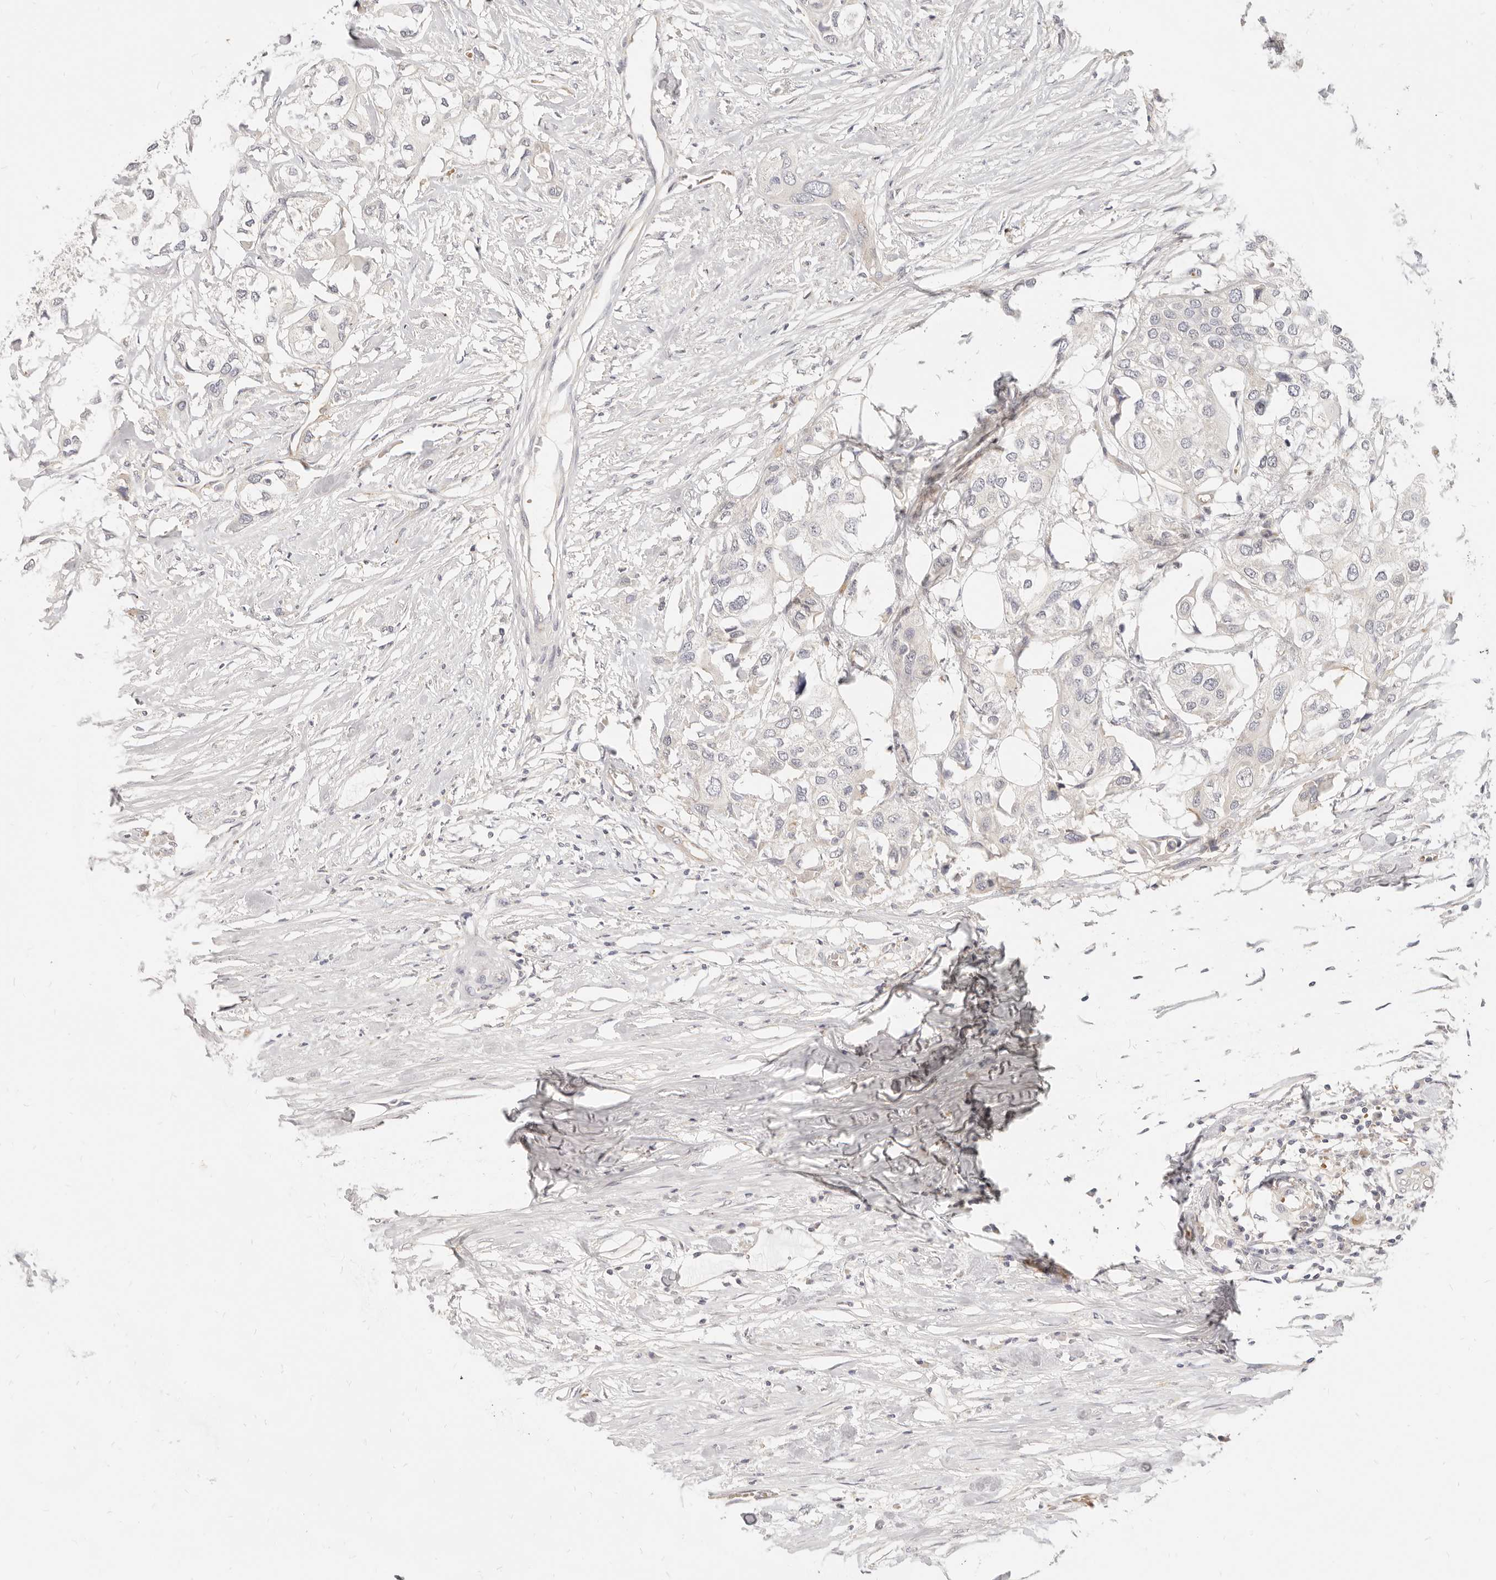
{"staining": {"intensity": "negative", "quantity": "none", "location": "none"}, "tissue": "urothelial cancer", "cell_type": "Tumor cells", "image_type": "cancer", "snomed": [{"axis": "morphology", "description": "Urothelial carcinoma, High grade"}, {"axis": "topography", "description": "Urinary bladder"}], "caption": "Immunohistochemistry of urothelial carcinoma (high-grade) displays no positivity in tumor cells.", "gene": "LTB4R2", "patient": {"sex": "male", "age": 64}}